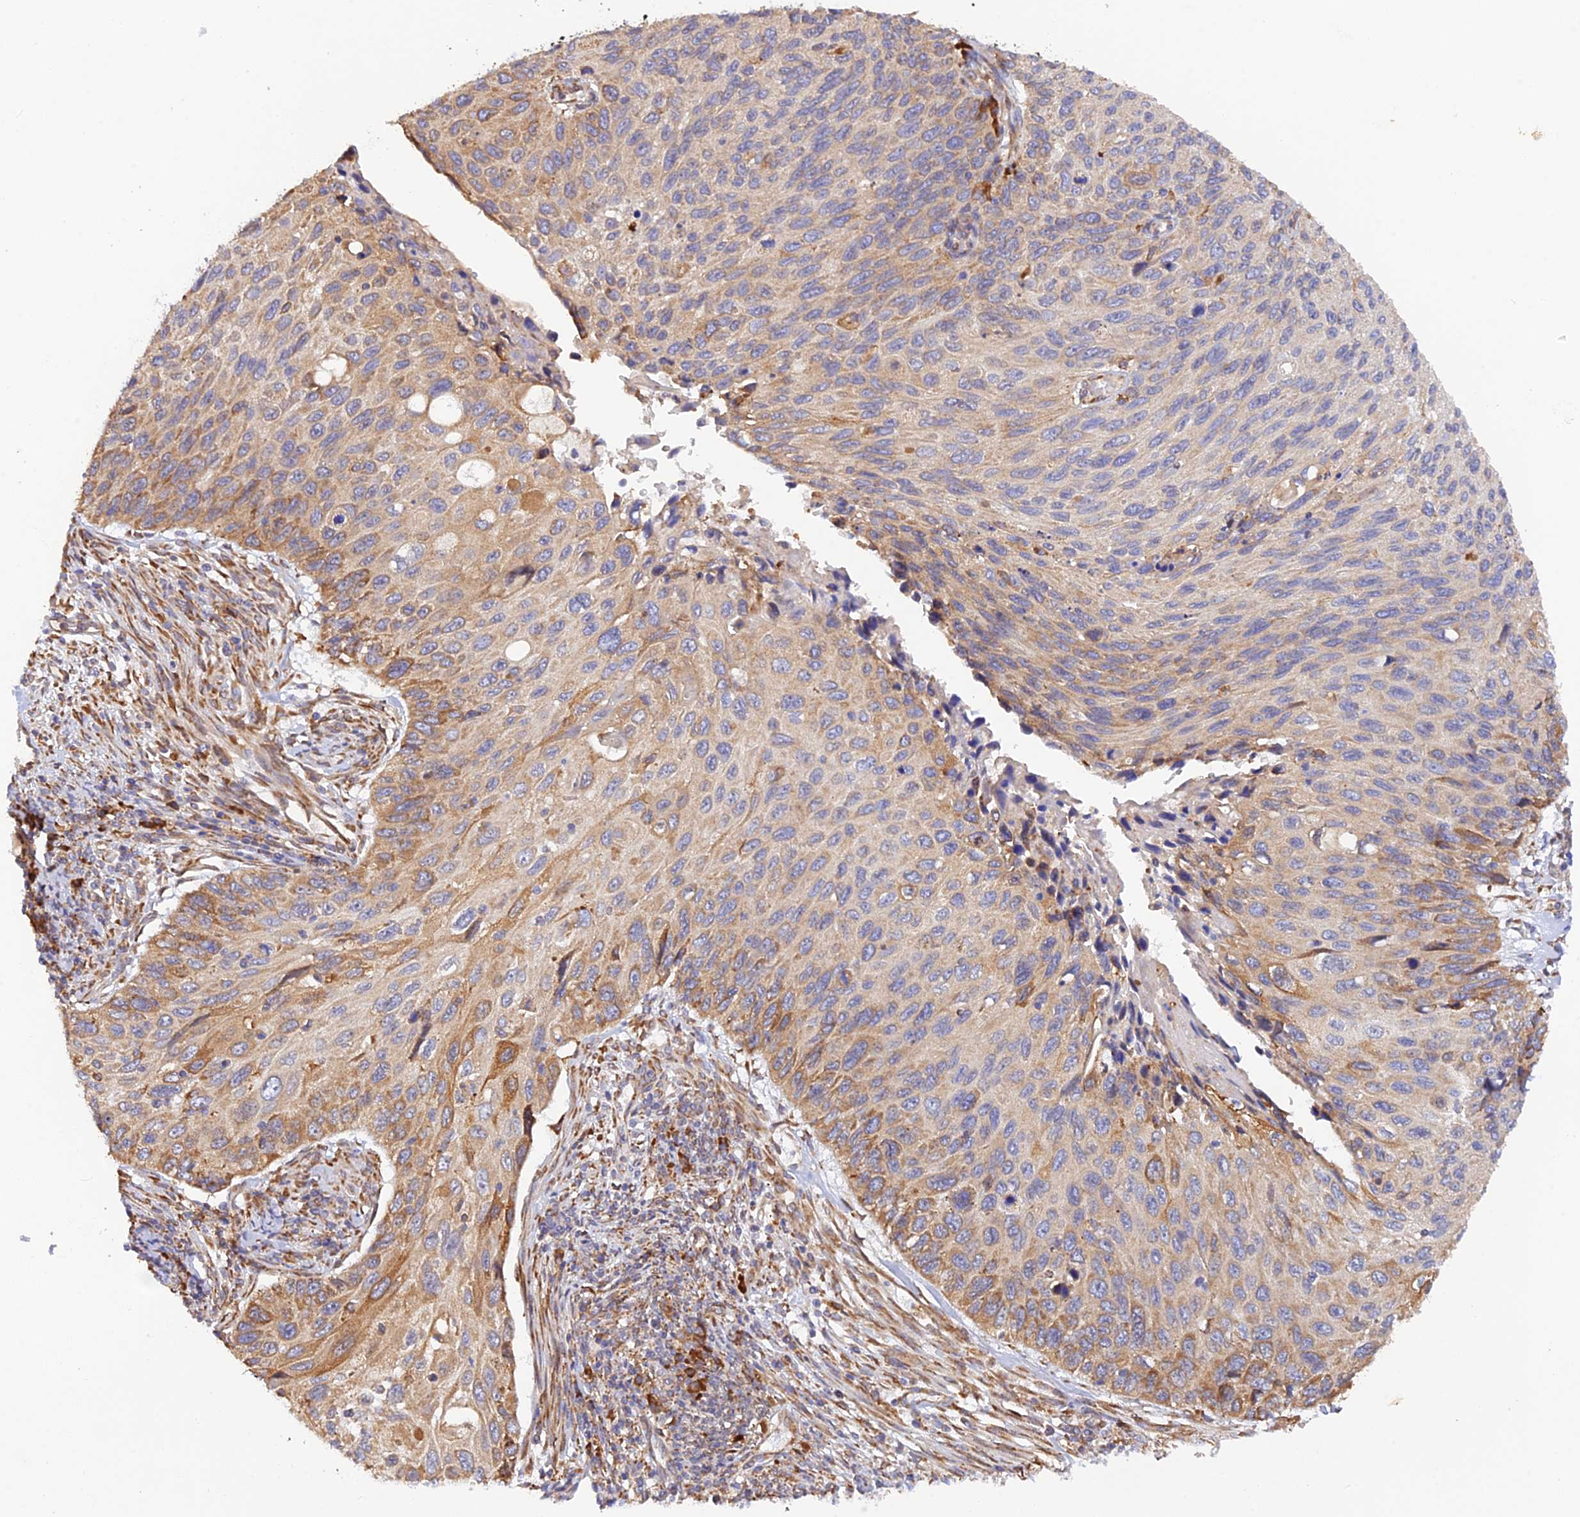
{"staining": {"intensity": "moderate", "quantity": "25%-75%", "location": "cytoplasmic/membranous"}, "tissue": "cervical cancer", "cell_type": "Tumor cells", "image_type": "cancer", "snomed": [{"axis": "morphology", "description": "Squamous cell carcinoma, NOS"}, {"axis": "topography", "description": "Cervix"}], "caption": "DAB (3,3'-diaminobenzidine) immunohistochemical staining of human squamous cell carcinoma (cervical) exhibits moderate cytoplasmic/membranous protein staining in approximately 25%-75% of tumor cells. (IHC, brightfield microscopy, high magnification).", "gene": "RPL5", "patient": {"sex": "female", "age": 70}}